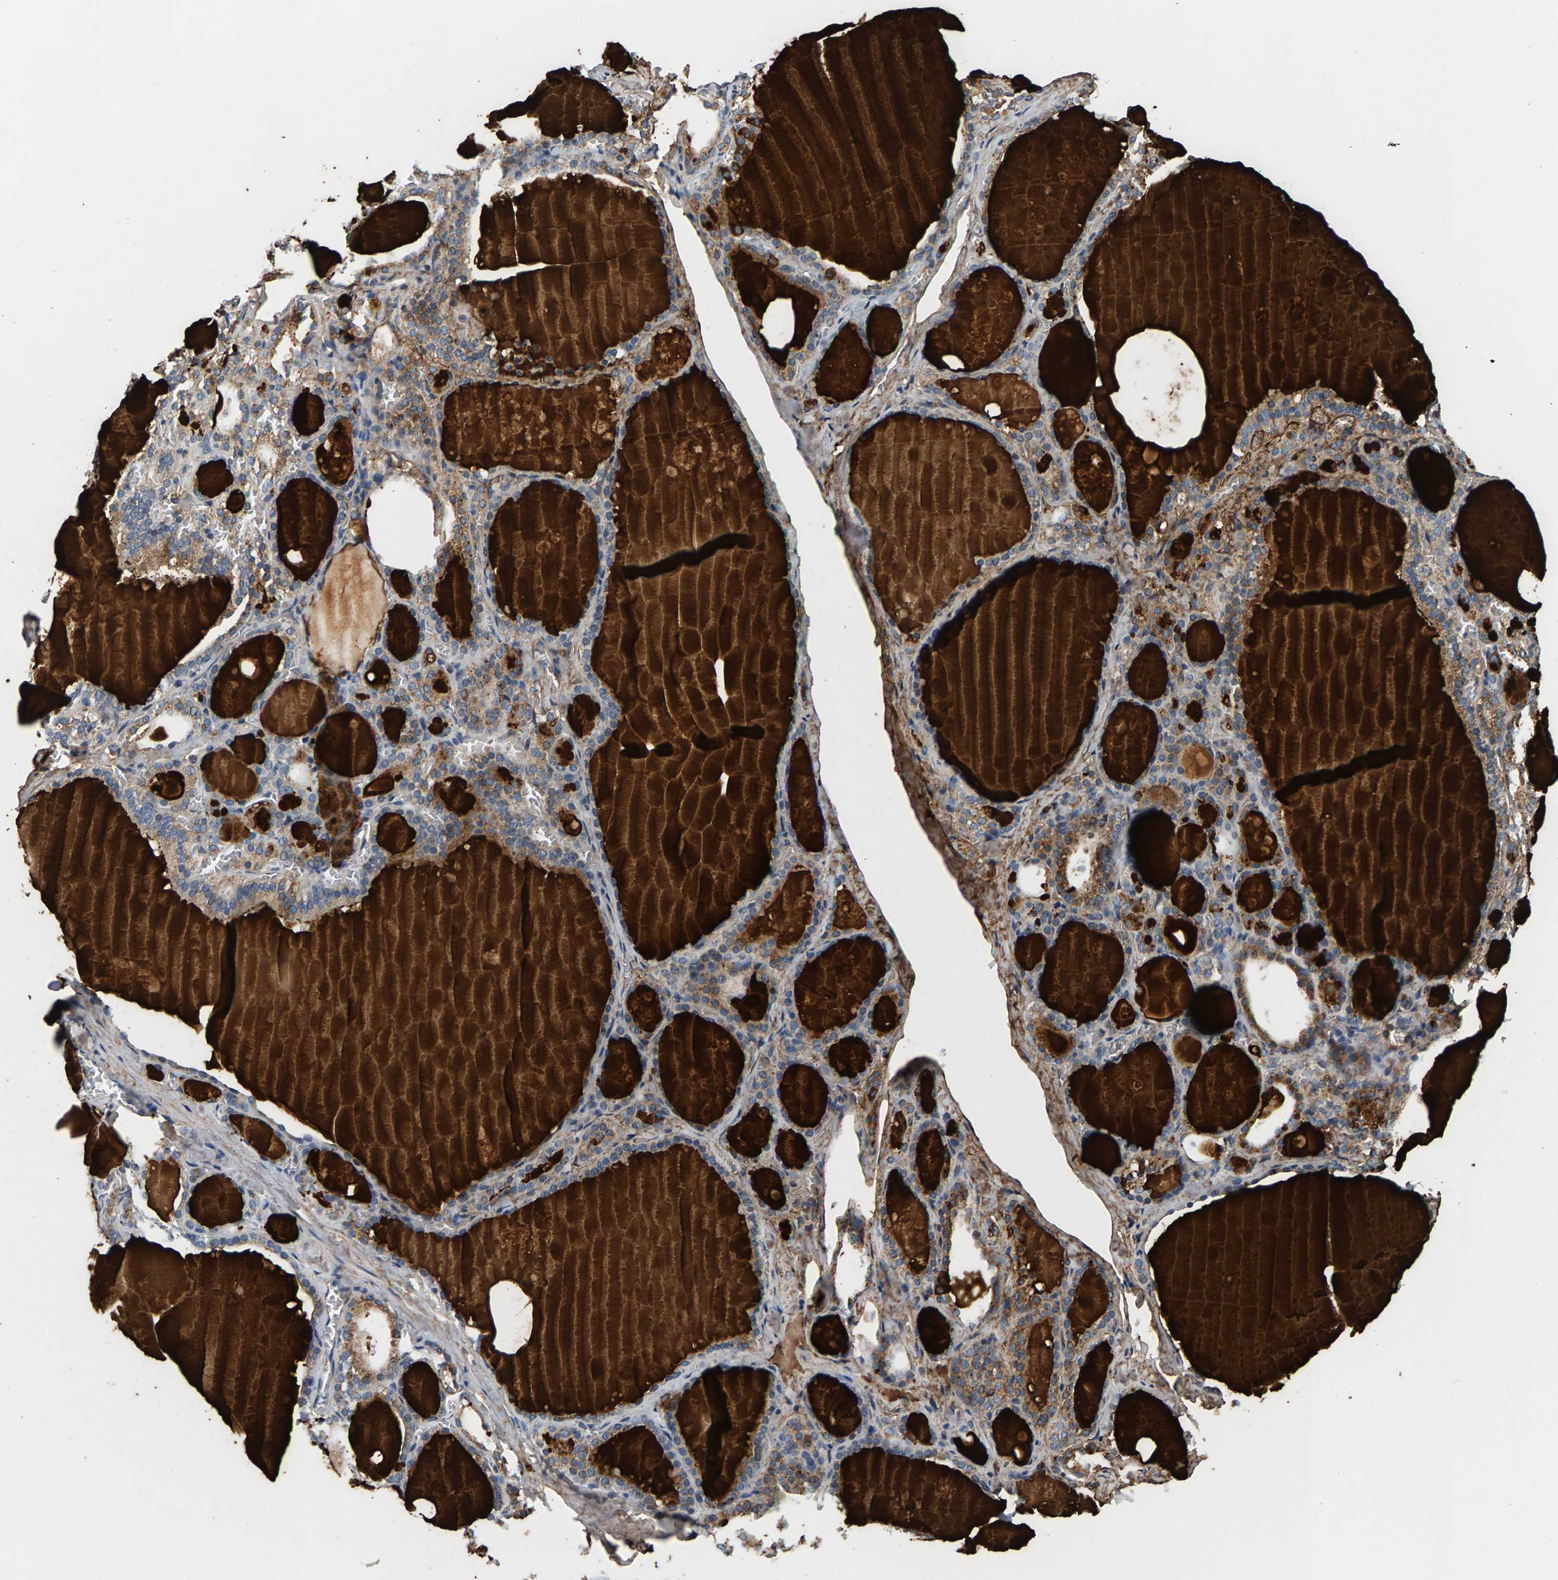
{"staining": {"intensity": "strong", "quantity": "25%-75%", "location": "cytoplasmic/membranous"}, "tissue": "thyroid gland", "cell_type": "Glandular cells", "image_type": "normal", "snomed": [{"axis": "morphology", "description": "Normal tissue, NOS"}, {"axis": "topography", "description": "Thyroid gland"}], "caption": "Thyroid gland stained with DAB (3,3'-diaminobenzidine) IHC reveals high levels of strong cytoplasmic/membranous staining in approximately 25%-75% of glandular cells.", "gene": "PDE1A", "patient": {"sex": "male", "age": 56}}